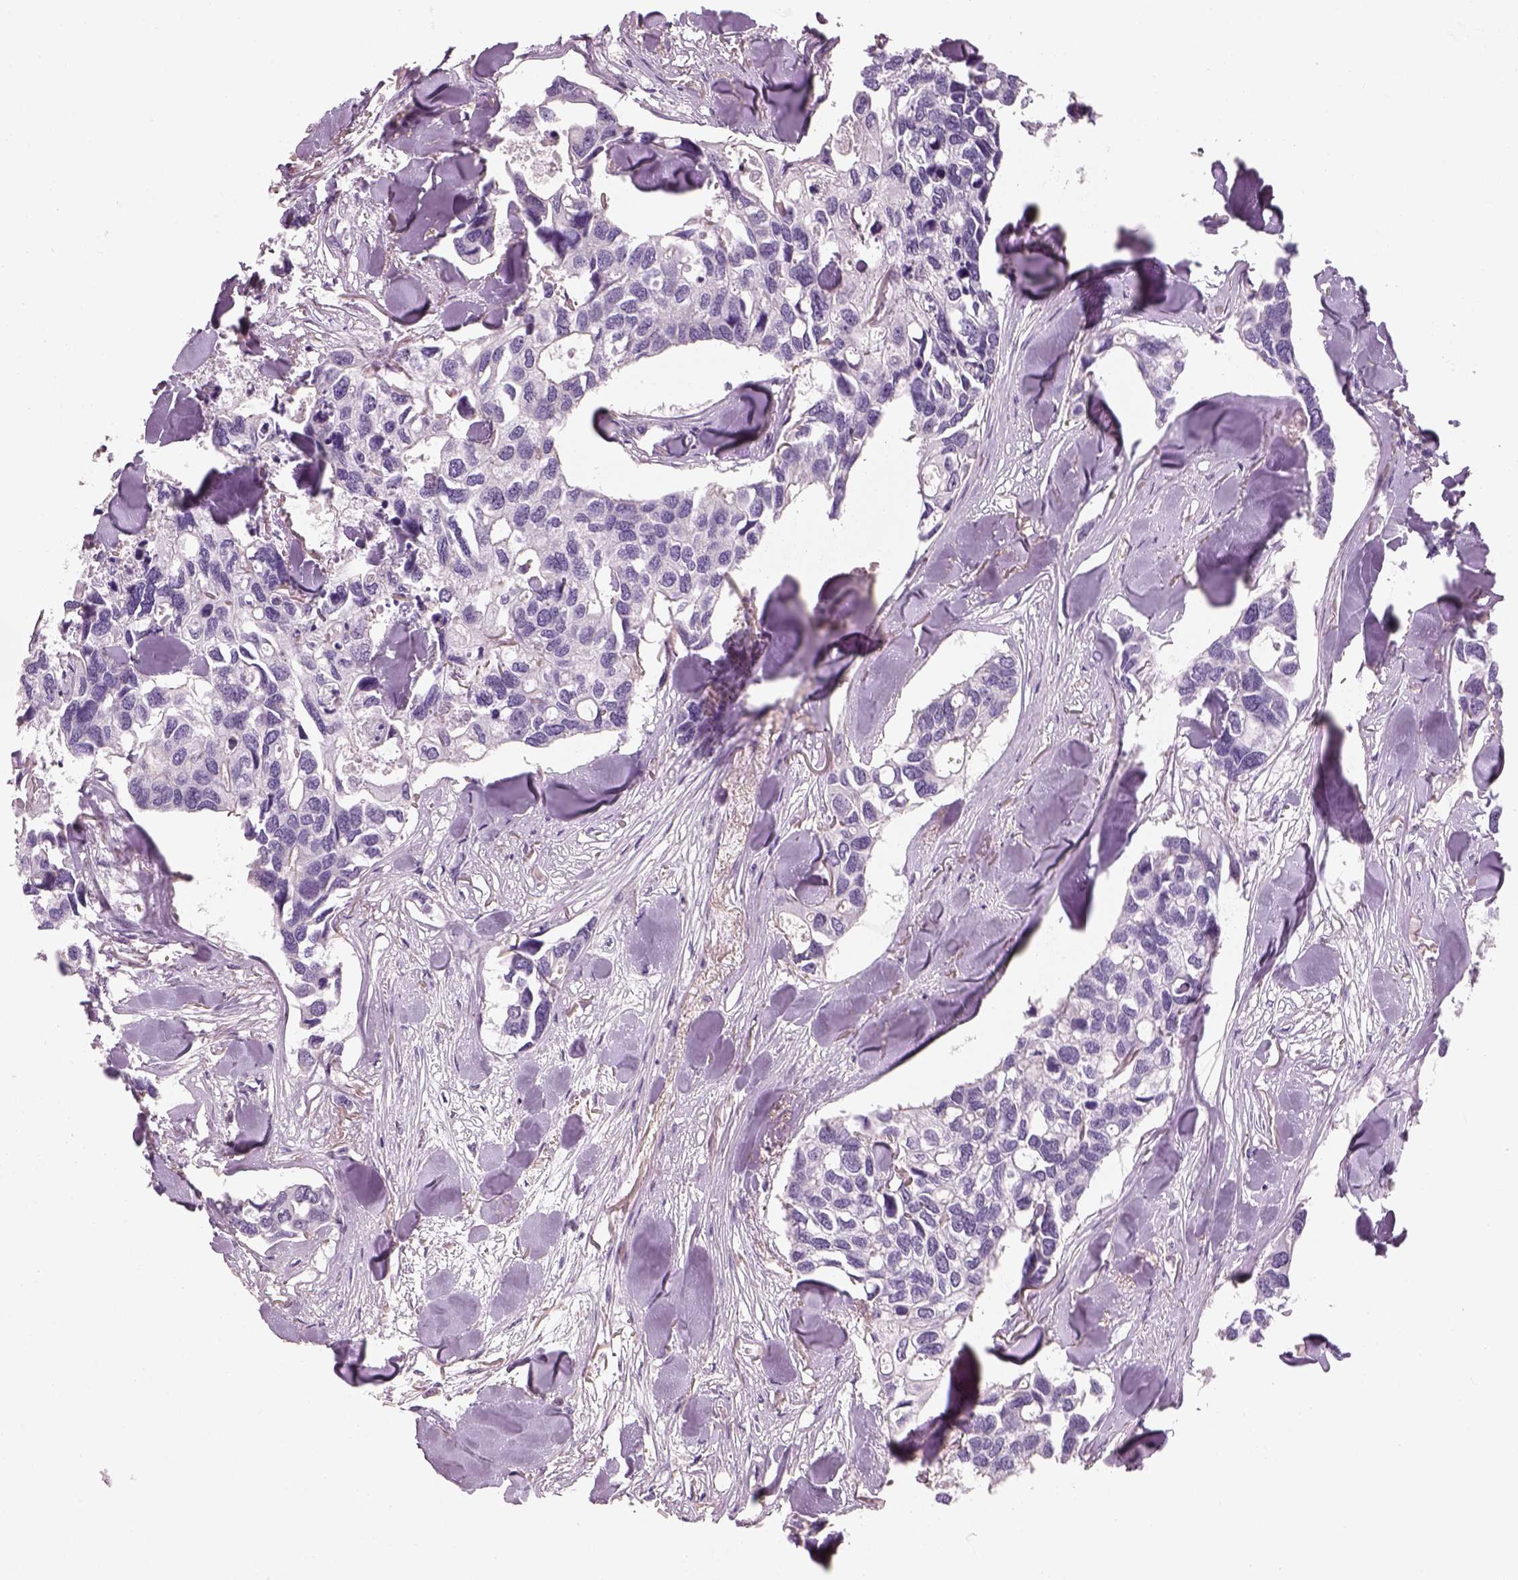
{"staining": {"intensity": "negative", "quantity": "none", "location": "none"}, "tissue": "breast cancer", "cell_type": "Tumor cells", "image_type": "cancer", "snomed": [{"axis": "morphology", "description": "Duct carcinoma"}, {"axis": "topography", "description": "Breast"}], "caption": "Immunohistochemical staining of breast invasive ductal carcinoma displays no significant expression in tumor cells.", "gene": "OTUD6A", "patient": {"sex": "female", "age": 83}}